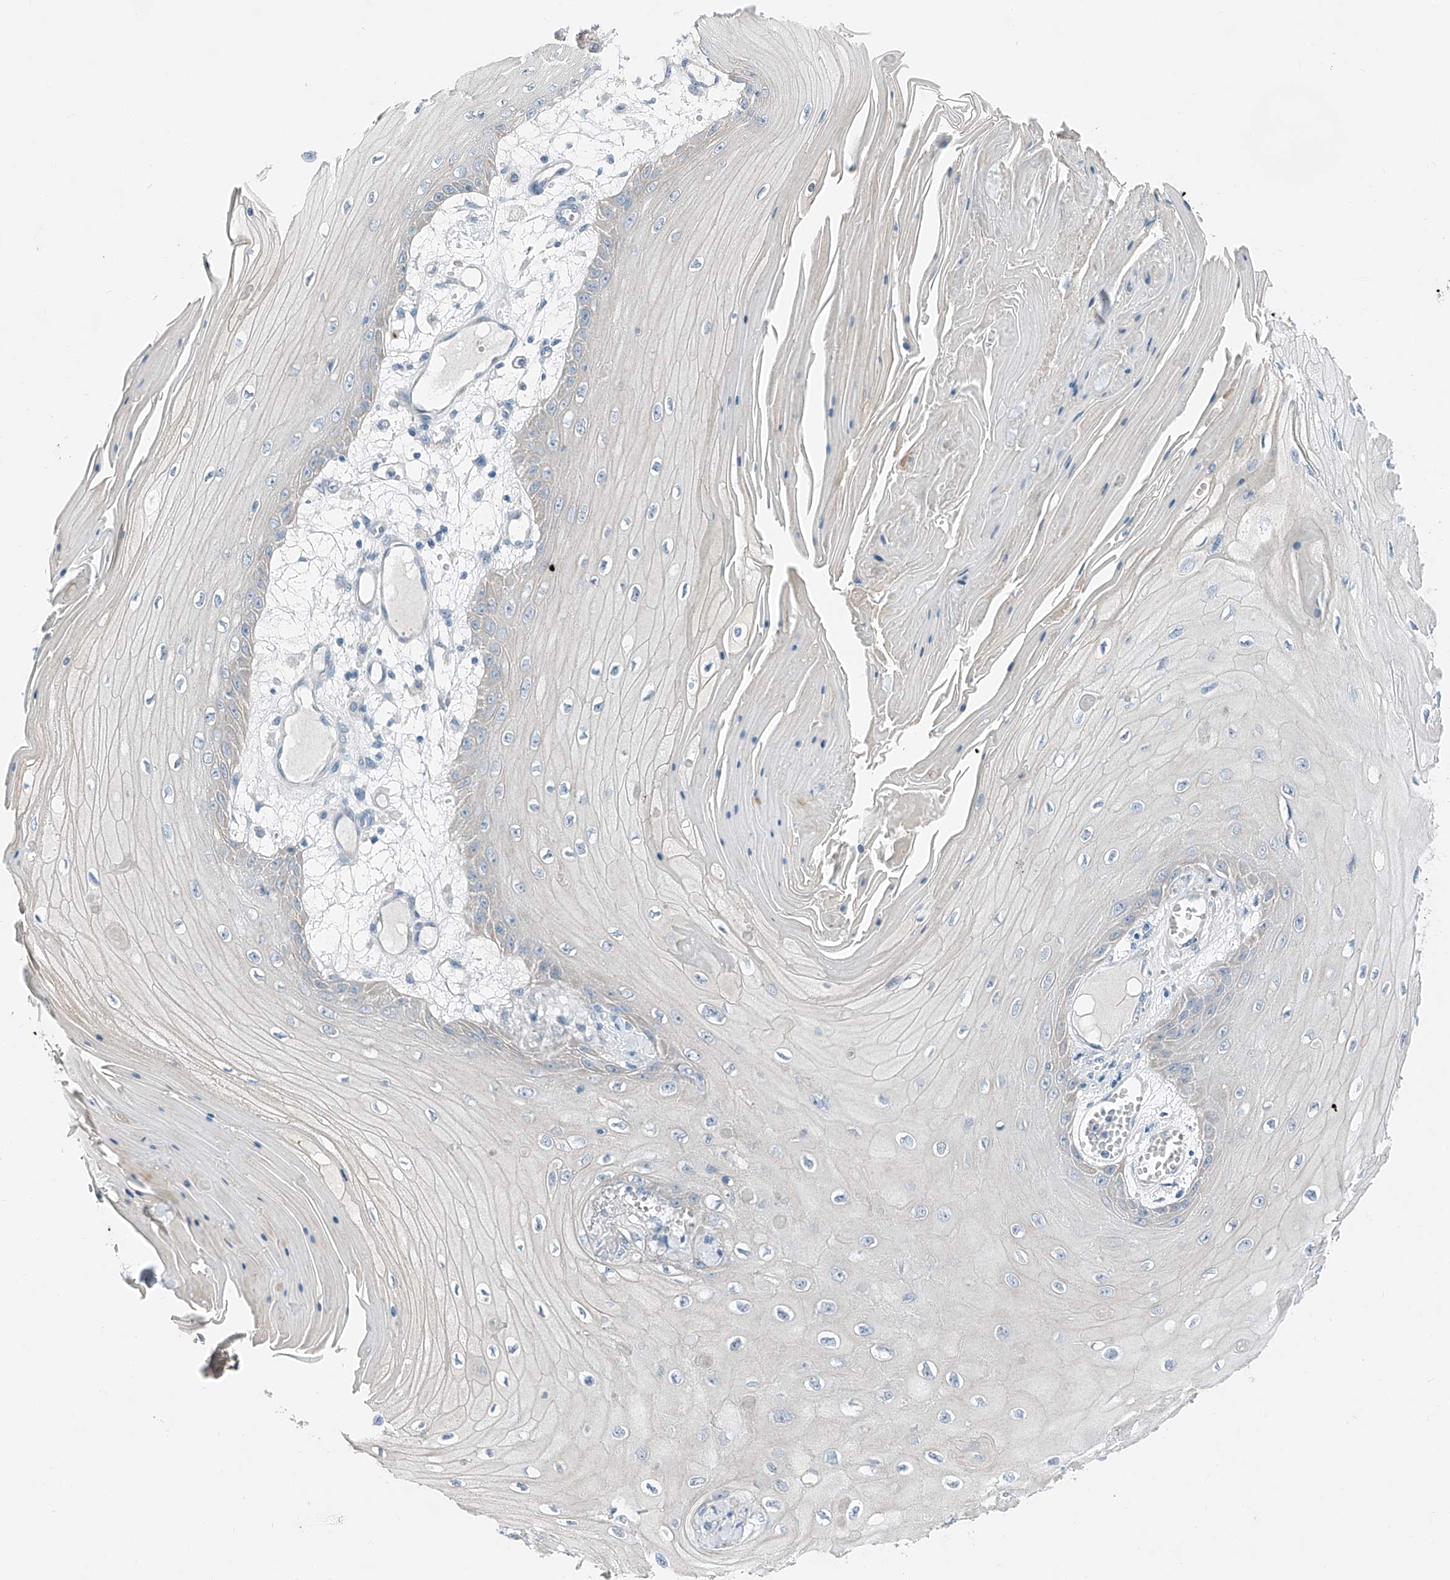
{"staining": {"intensity": "negative", "quantity": "none", "location": "none"}, "tissue": "skin cancer", "cell_type": "Tumor cells", "image_type": "cancer", "snomed": [{"axis": "morphology", "description": "Squamous cell carcinoma, NOS"}, {"axis": "topography", "description": "Skin"}], "caption": "A micrograph of human skin cancer (squamous cell carcinoma) is negative for staining in tumor cells.", "gene": "MDGA1", "patient": {"sex": "male", "age": 74}}